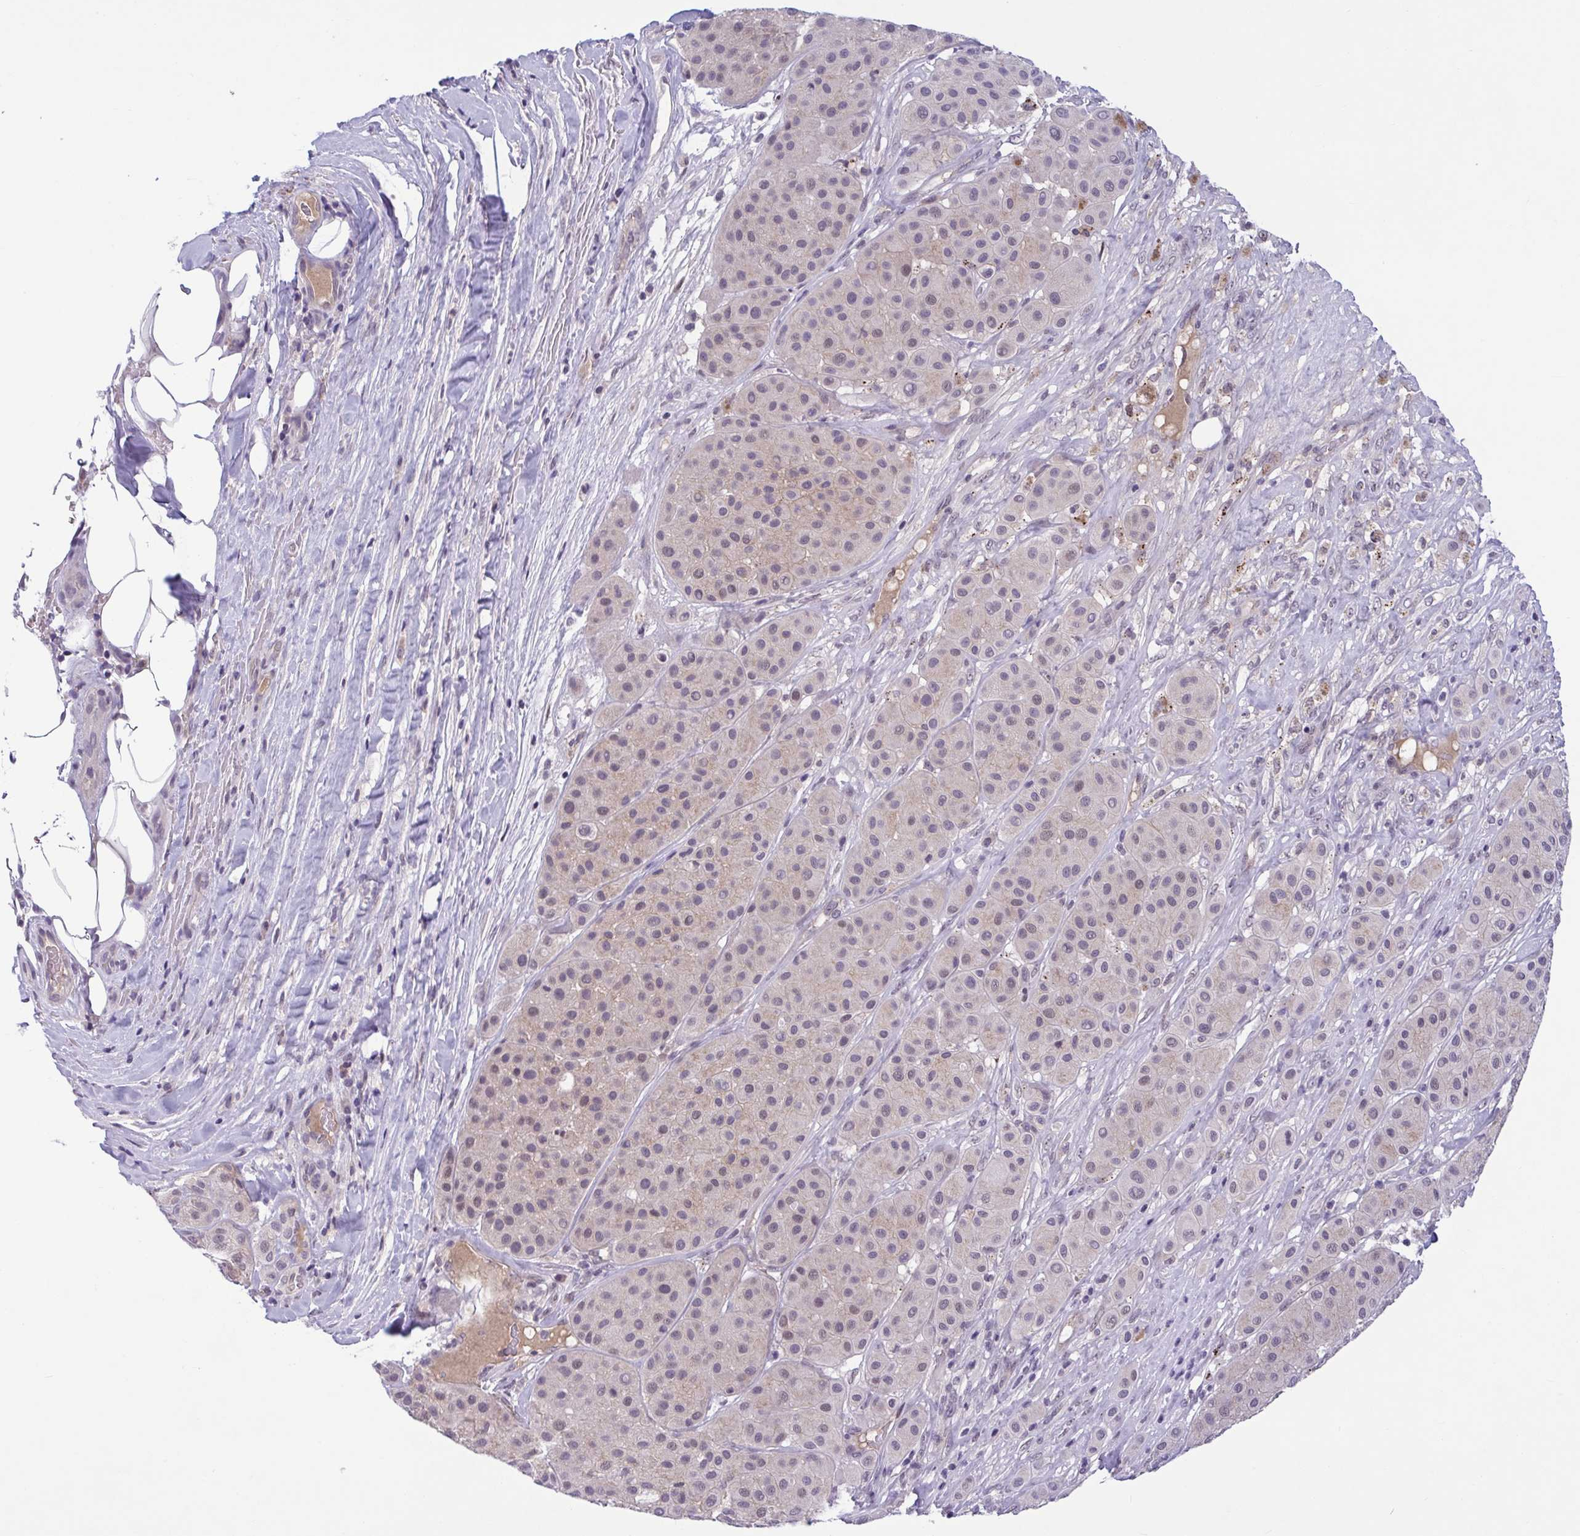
{"staining": {"intensity": "weak", "quantity": "<25%", "location": "cytoplasmic/membranous"}, "tissue": "melanoma", "cell_type": "Tumor cells", "image_type": "cancer", "snomed": [{"axis": "morphology", "description": "Malignant melanoma, Metastatic site"}, {"axis": "topography", "description": "Smooth muscle"}], "caption": "This is a histopathology image of immunohistochemistry (IHC) staining of malignant melanoma (metastatic site), which shows no positivity in tumor cells. Brightfield microscopy of immunohistochemistry (IHC) stained with DAB (3,3'-diaminobenzidine) (brown) and hematoxylin (blue), captured at high magnification.", "gene": "TTC7B", "patient": {"sex": "male", "age": 41}}